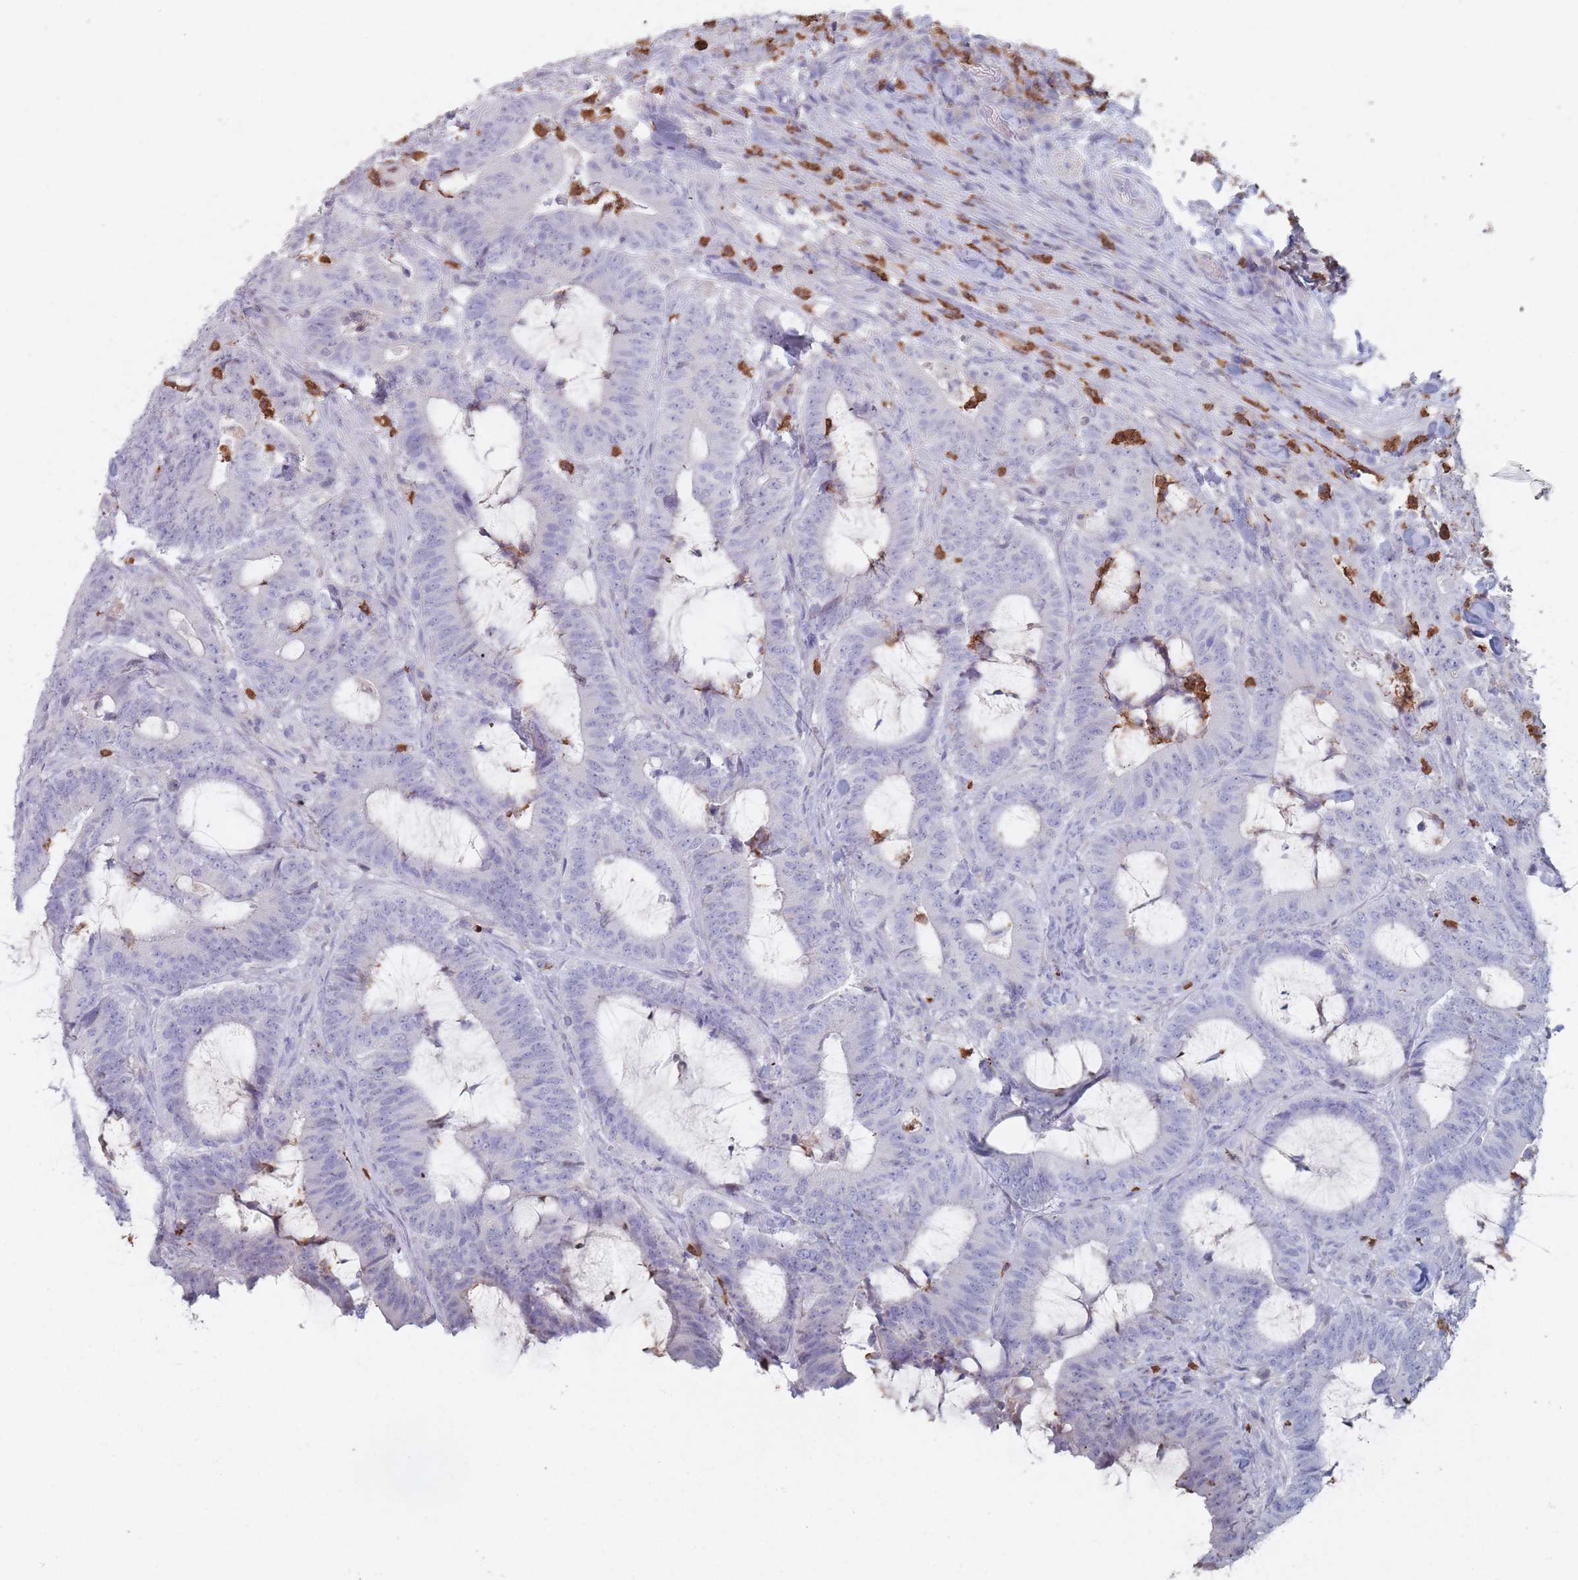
{"staining": {"intensity": "negative", "quantity": "none", "location": "none"}, "tissue": "colorectal cancer", "cell_type": "Tumor cells", "image_type": "cancer", "snomed": [{"axis": "morphology", "description": "Adenocarcinoma, NOS"}, {"axis": "topography", "description": "Colon"}], "caption": "Histopathology image shows no significant protein expression in tumor cells of colorectal cancer (adenocarcinoma).", "gene": "ATP1A3", "patient": {"sex": "female", "age": 43}}